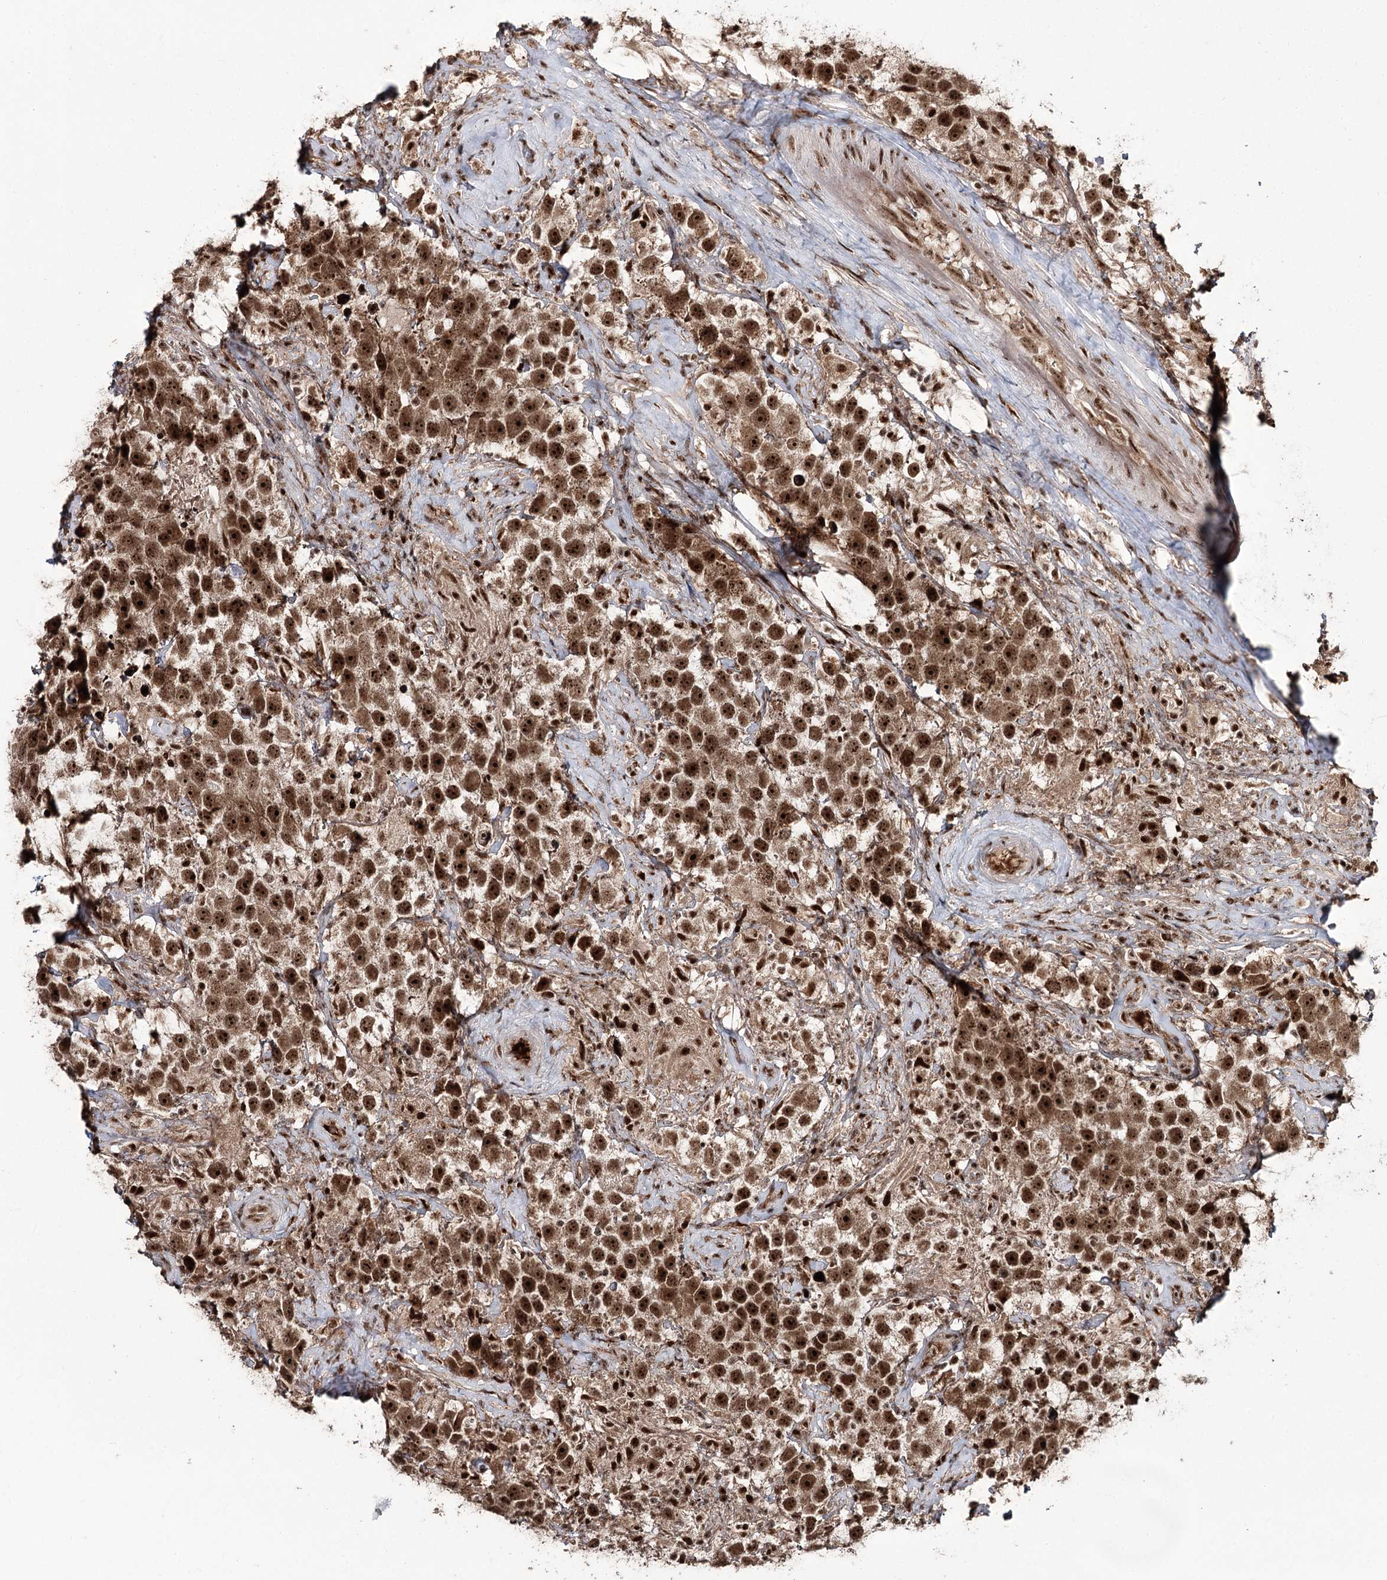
{"staining": {"intensity": "strong", "quantity": ">75%", "location": "nuclear"}, "tissue": "testis cancer", "cell_type": "Tumor cells", "image_type": "cancer", "snomed": [{"axis": "morphology", "description": "Seminoma, NOS"}, {"axis": "topography", "description": "Testis"}], "caption": "Immunohistochemical staining of human testis cancer (seminoma) displays high levels of strong nuclear expression in about >75% of tumor cells.", "gene": "ERCC3", "patient": {"sex": "male", "age": 49}}